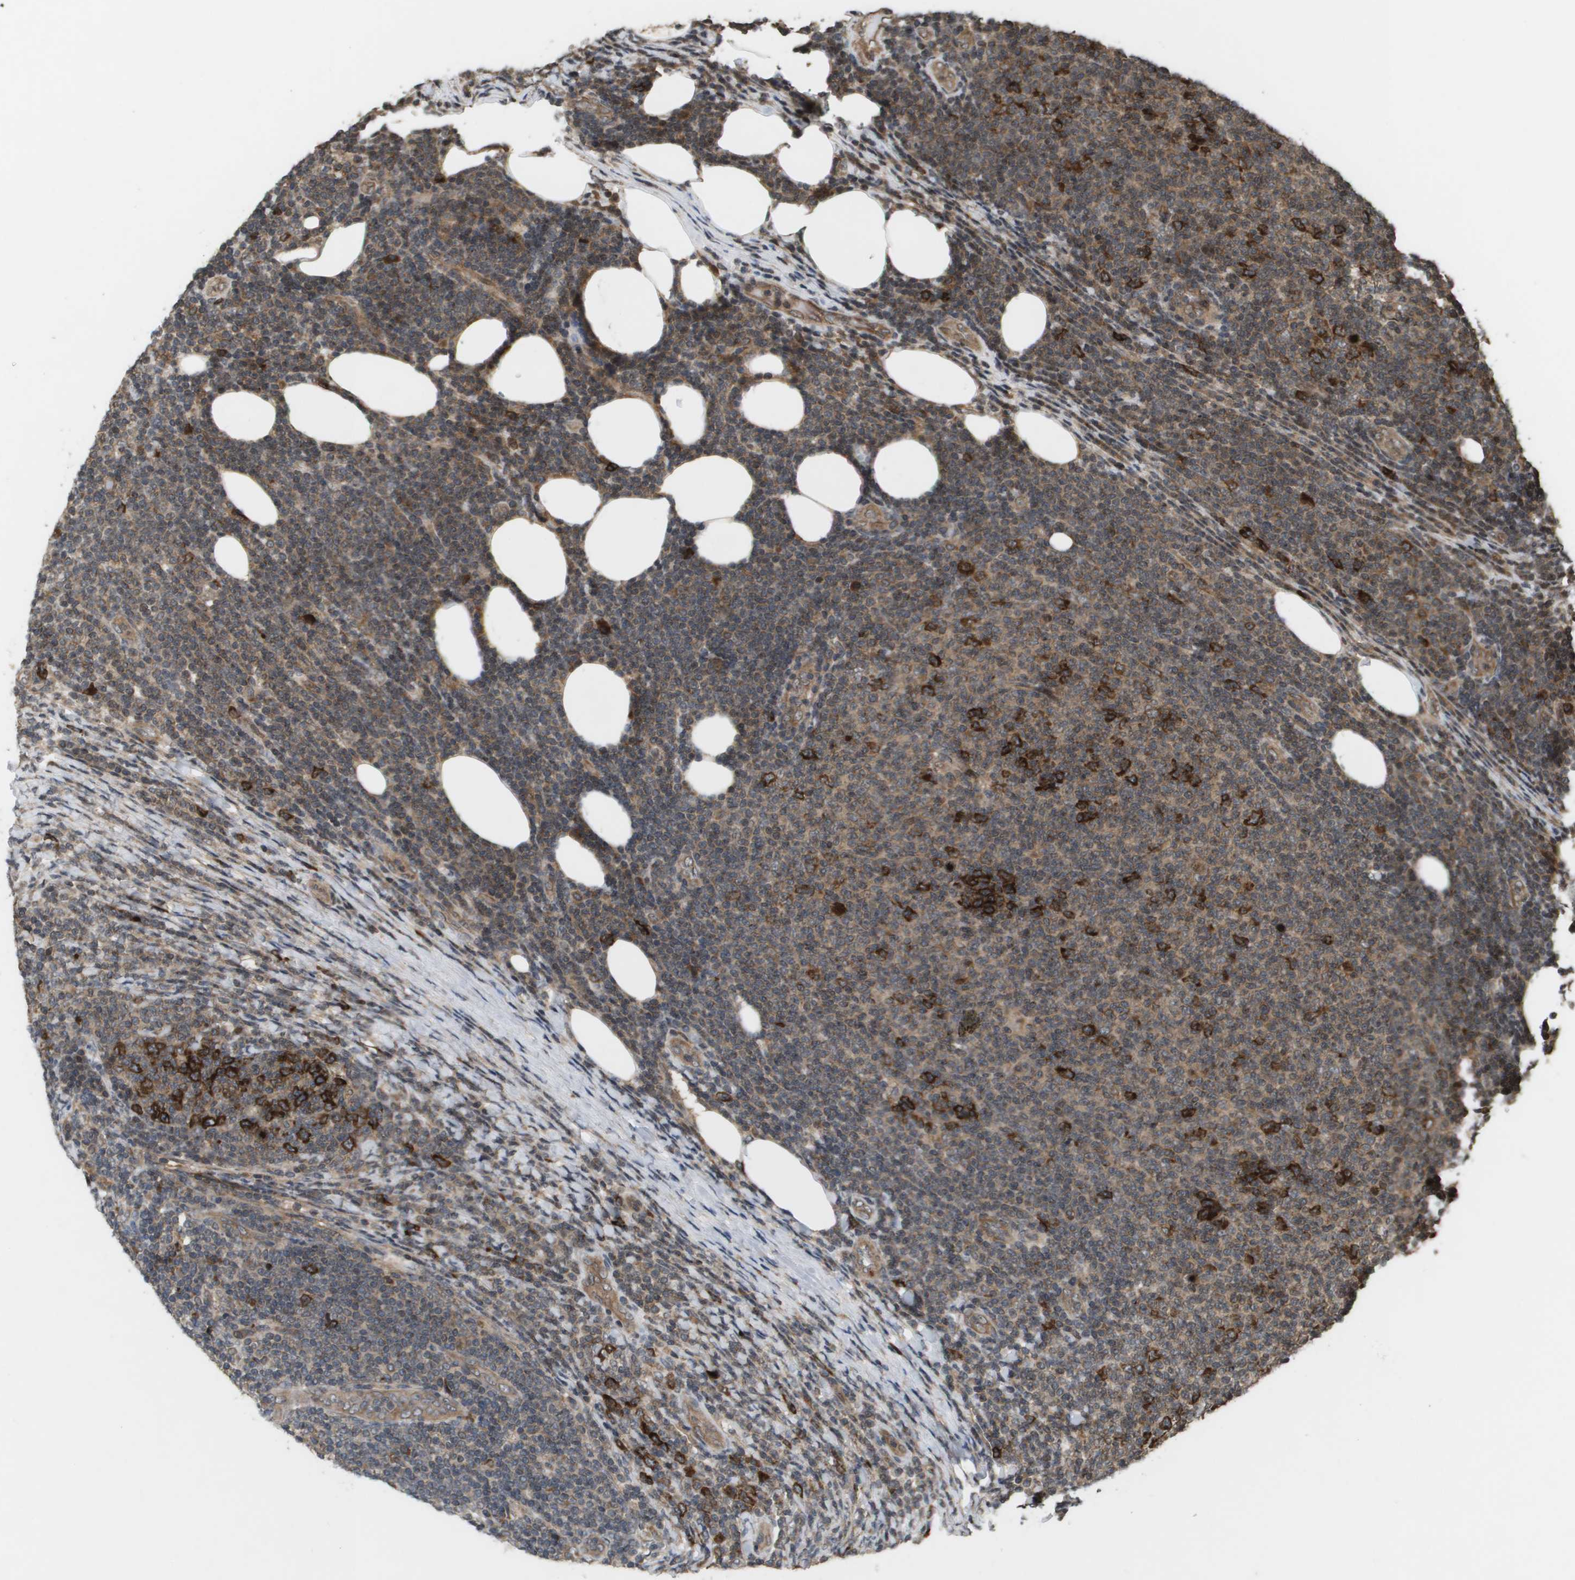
{"staining": {"intensity": "strong", "quantity": "25%-75%", "location": "cytoplasmic/membranous"}, "tissue": "lymphoma", "cell_type": "Tumor cells", "image_type": "cancer", "snomed": [{"axis": "morphology", "description": "Malignant lymphoma, non-Hodgkin's type, Low grade"}, {"axis": "topography", "description": "Lymph node"}], "caption": "The image demonstrates staining of low-grade malignant lymphoma, non-Hodgkin's type, revealing strong cytoplasmic/membranous protein positivity (brown color) within tumor cells.", "gene": "KIF11", "patient": {"sex": "male", "age": 66}}